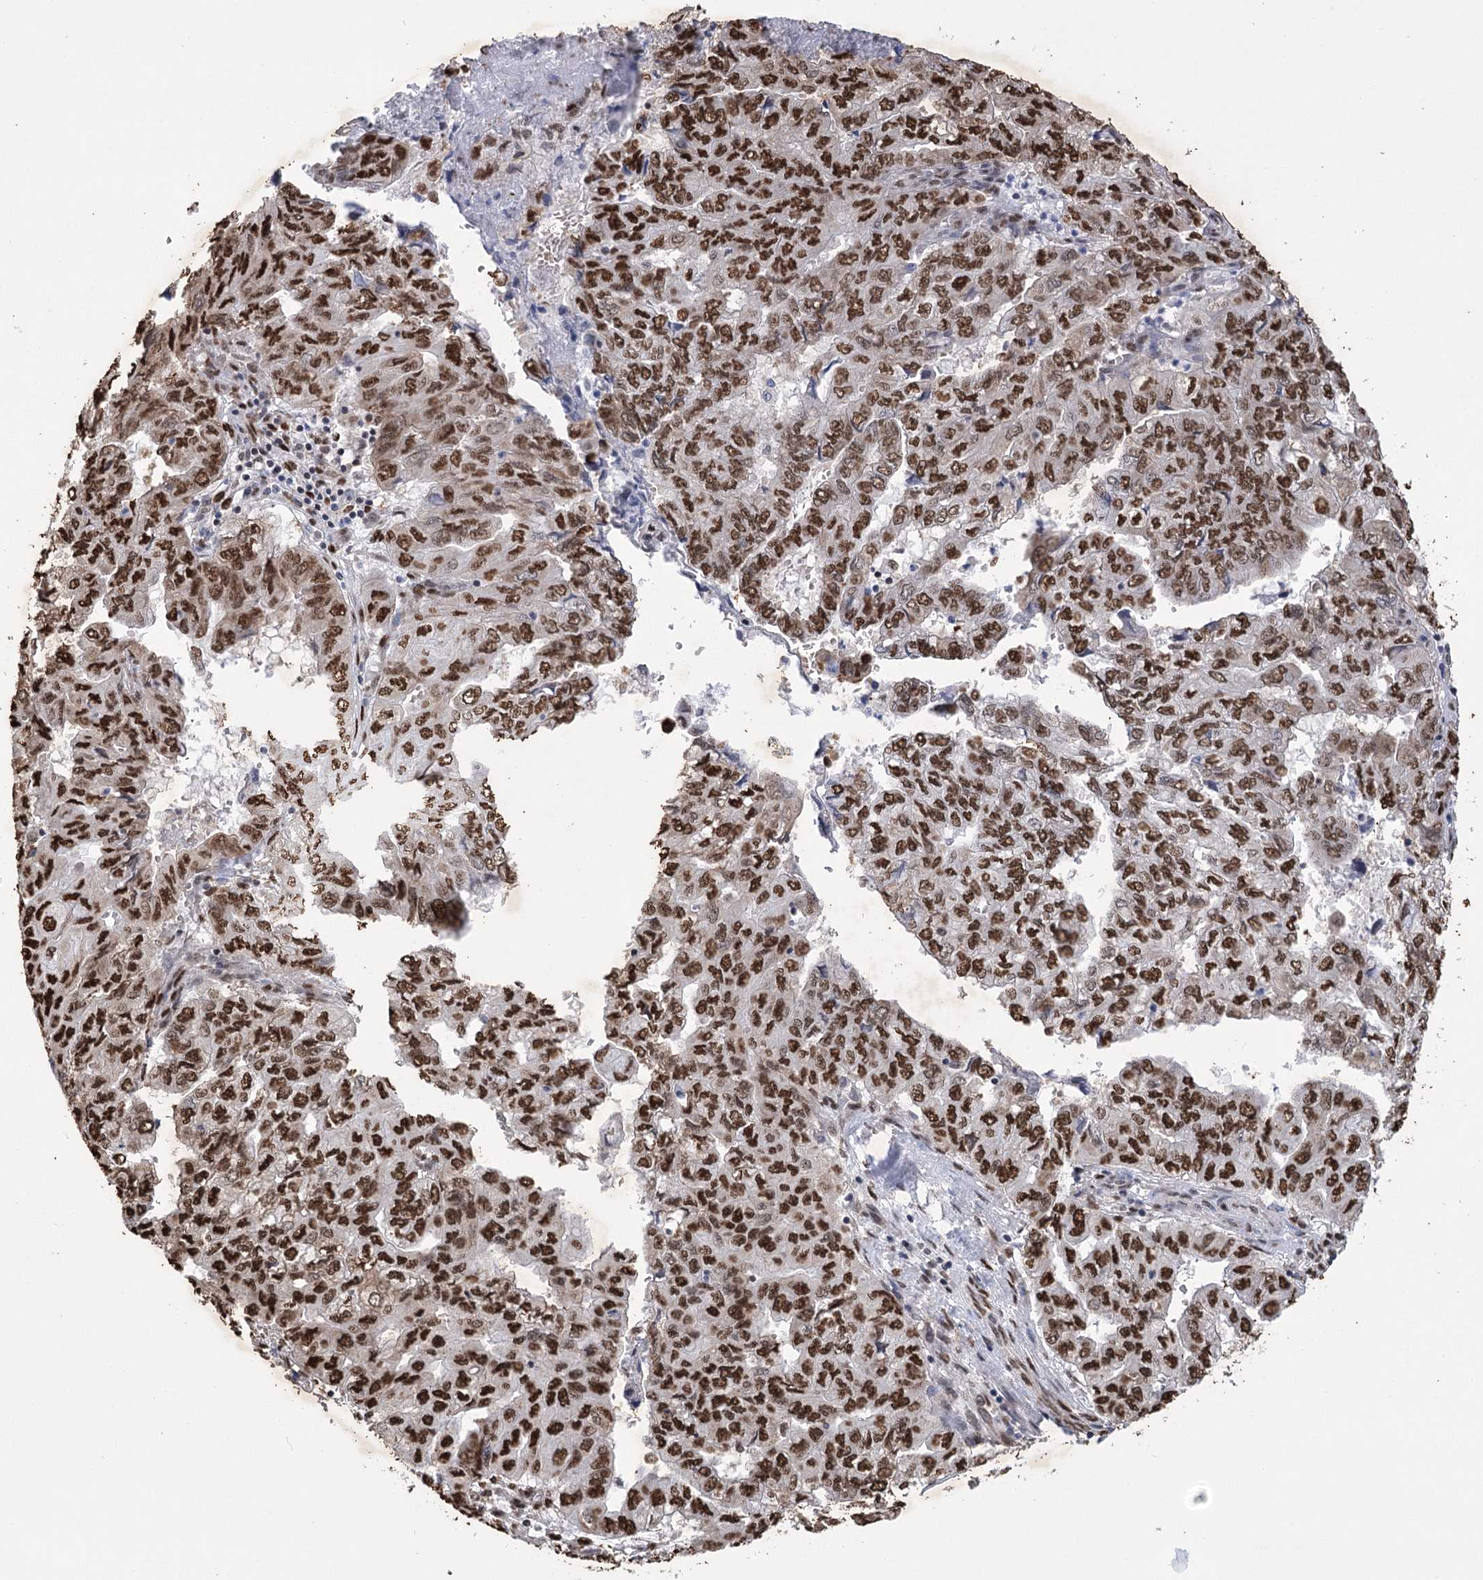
{"staining": {"intensity": "strong", "quantity": ">75%", "location": "nuclear"}, "tissue": "pancreatic cancer", "cell_type": "Tumor cells", "image_type": "cancer", "snomed": [{"axis": "morphology", "description": "Adenocarcinoma, NOS"}, {"axis": "topography", "description": "Pancreas"}], "caption": "Strong nuclear positivity for a protein is identified in about >75% of tumor cells of pancreatic cancer (adenocarcinoma) using IHC.", "gene": "NFU1", "patient": {"sex": "male", "age": 51}}